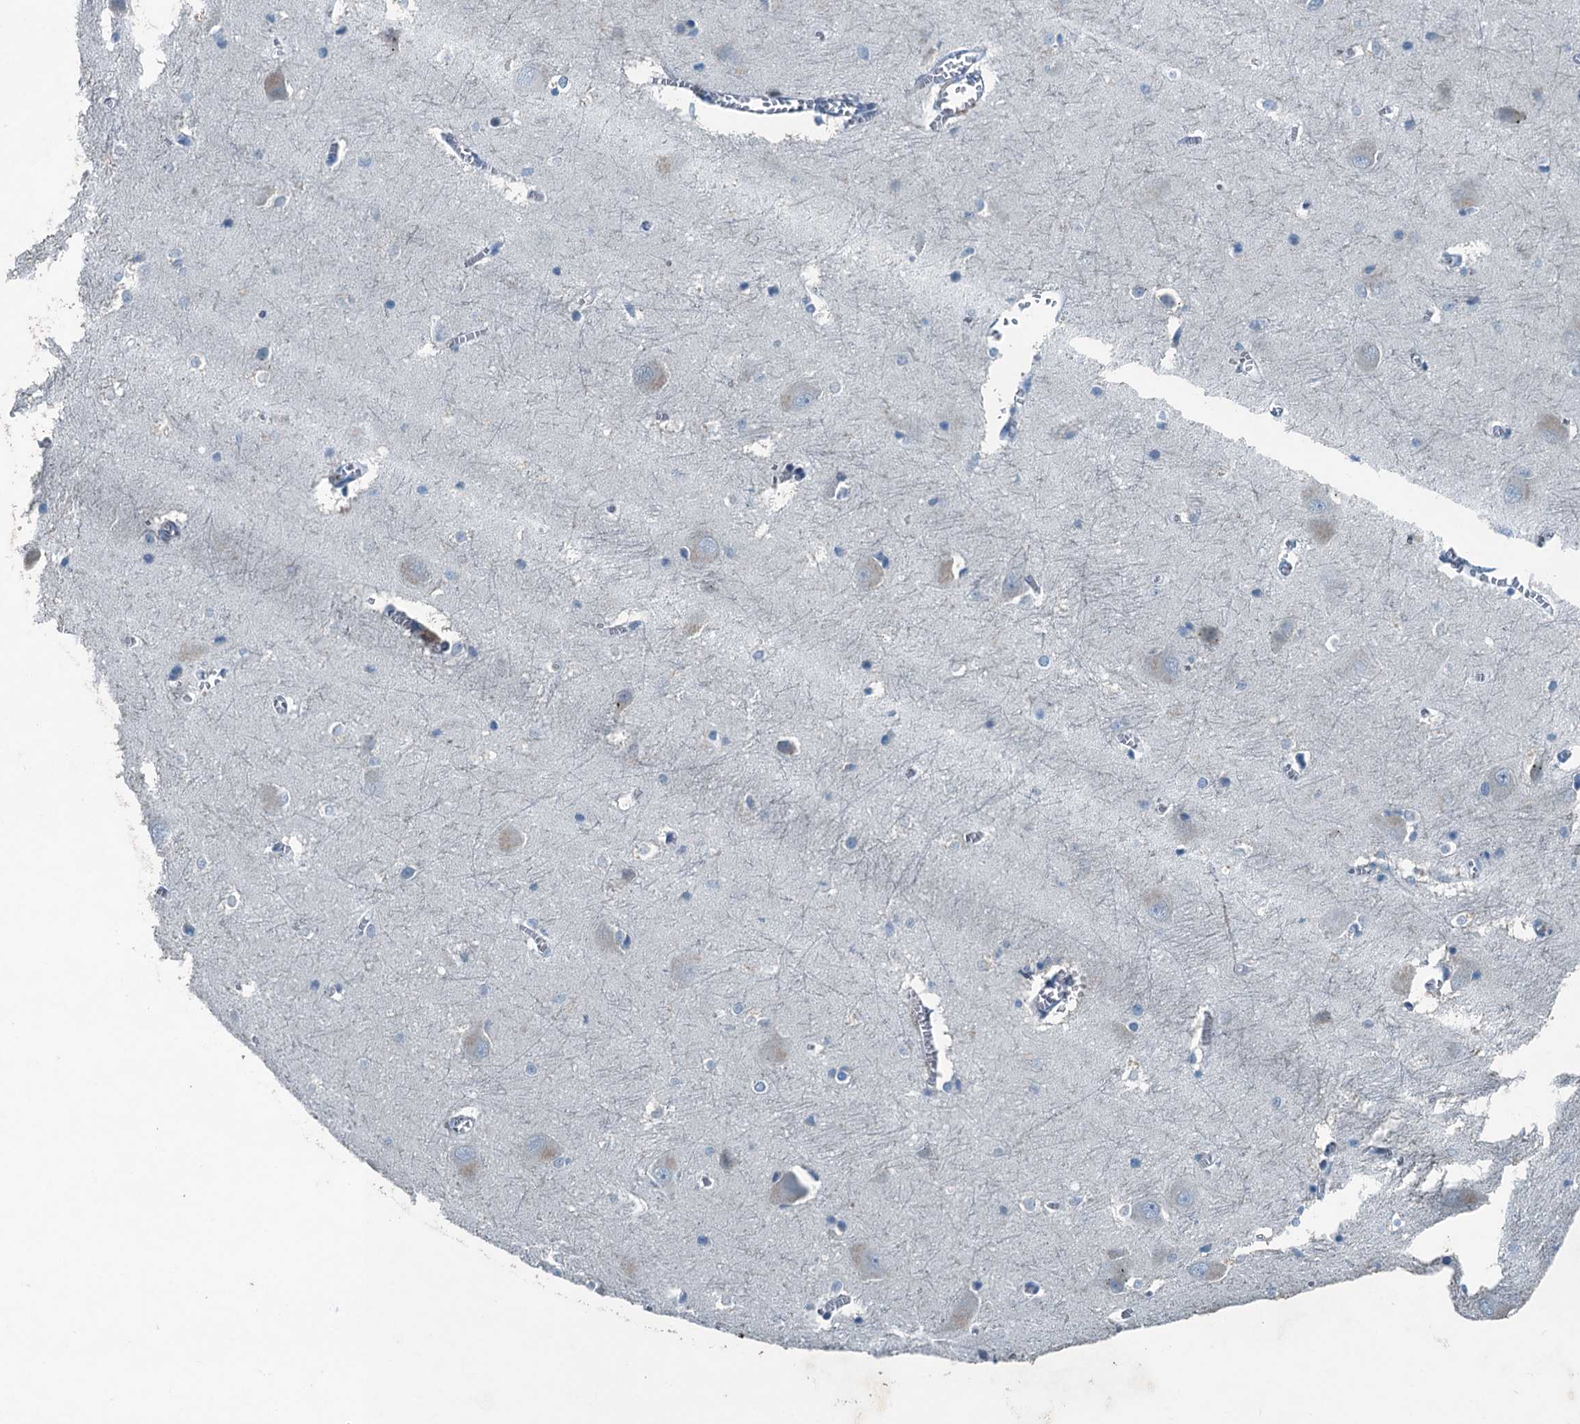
{"staining": {"intensity": "negative", "quantity": "none", "location": "none"}, "tissue": "caudate", "cell_type": "Glial cells", "image_type": "normal", "snomed": [{"axis": "morphology", "description": "Normal tissue, NOS"}, {"axis": "topography", "description": "Lateral ventricle wall"}], "caption": "Histopathology image shows no protein staining in glial cells of normal caudate. (IHC, brightfield microscopy, high magnification).", "gene": "CBLIF", "patient": {"sex": "male", "age": 37}}